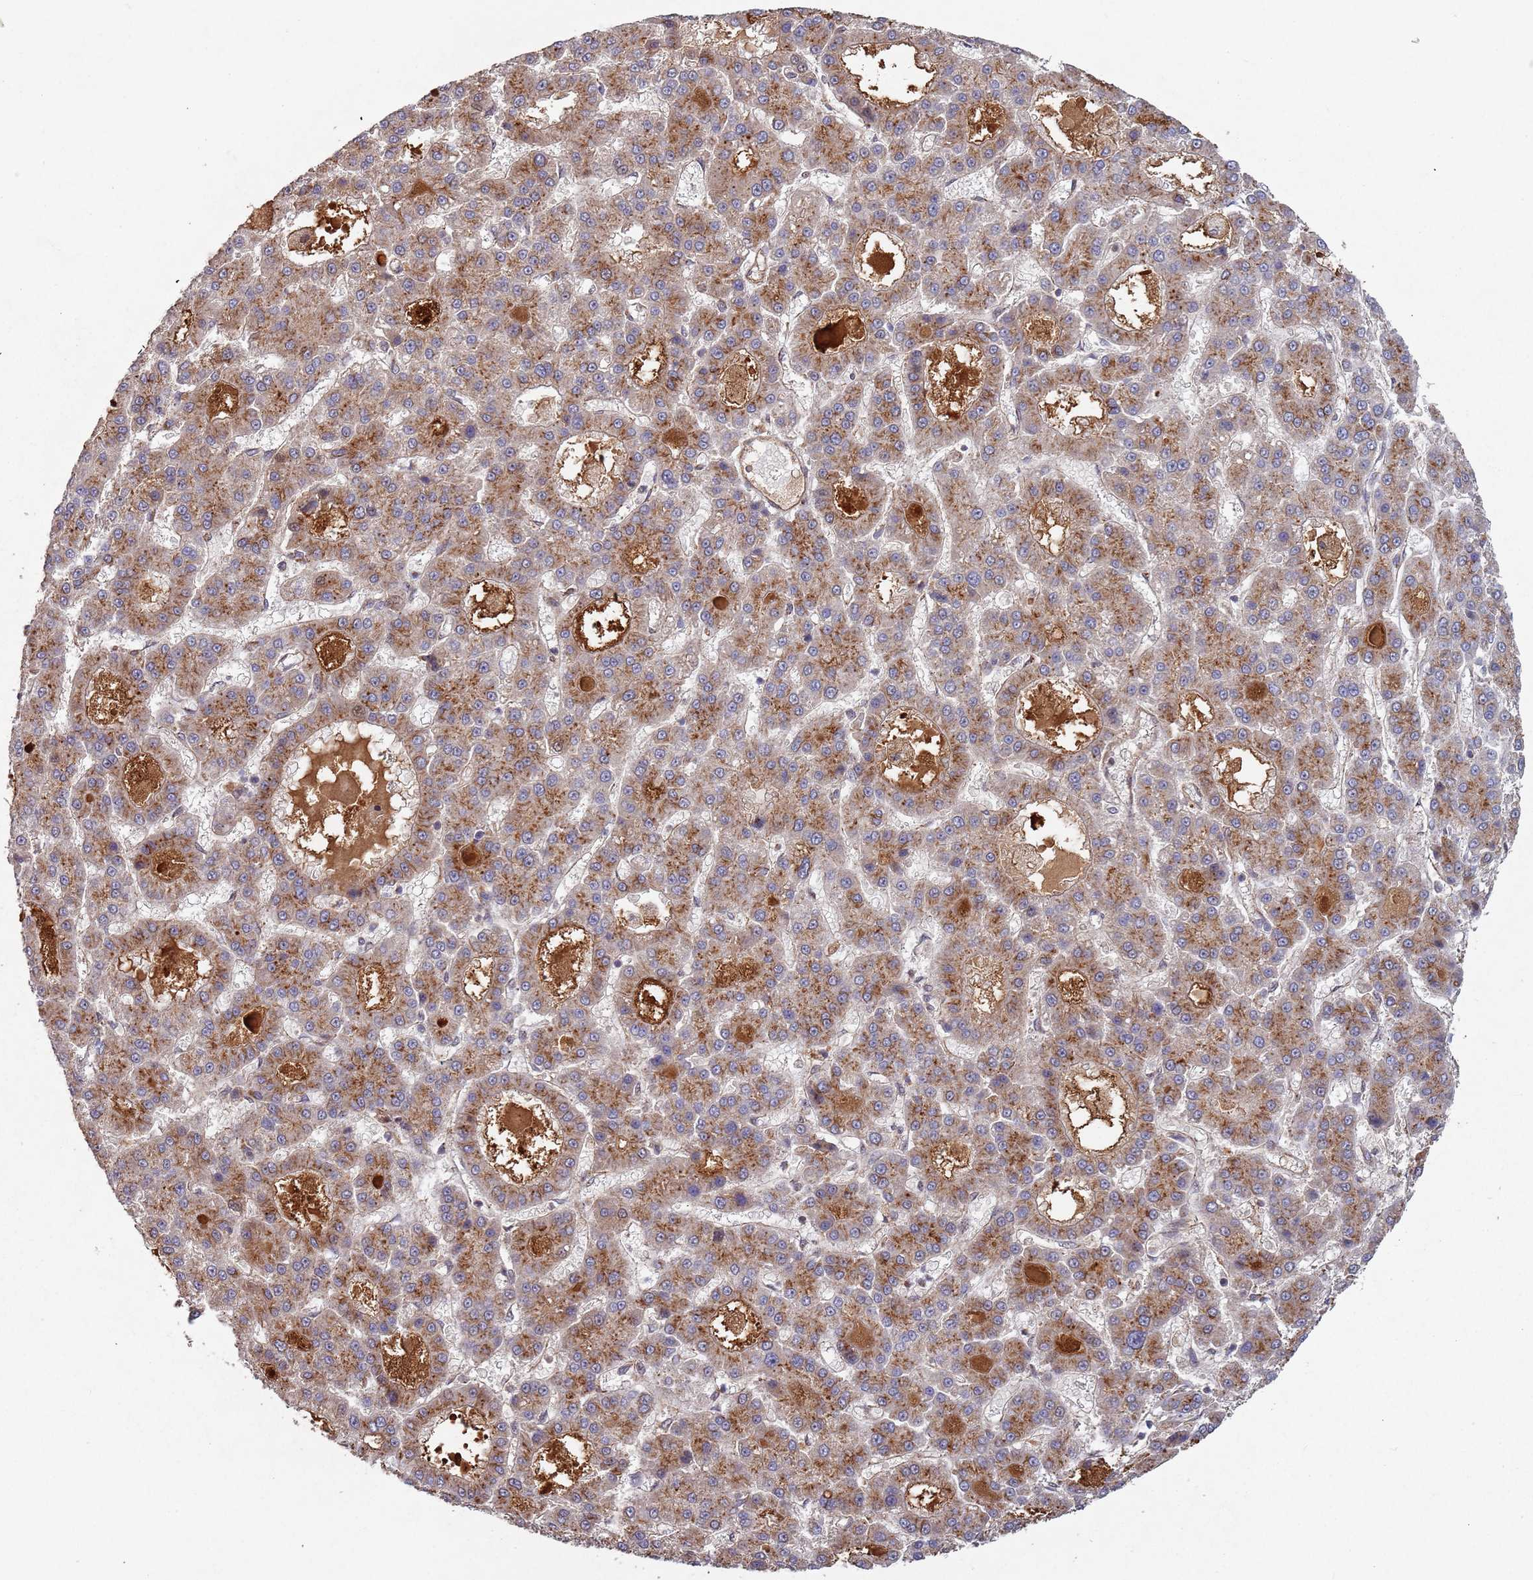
{"staining": {"intensity": "moderate", "quantity": ">75%", "location": "cytoplasmic/membranous"}, "tissue": "liver cancer", "cell_type": "Tumor cells", "image_type": "cancer", "snomed": [{"axis": "morphology", "description": "Carcinoma, Hepatocellular, NOS"}, {"axis": "topography", "description": "Liver"}], "caption": "An image showing moderate cytoplasmic/membranous expression in approximately >75% of tumor cells in liver cancer (hepatocellular carcinoma), as visualized by brown immunohistochemical staining.", "gene": "KANSL1L", "patient": {"sex": "male", "age": 70}}